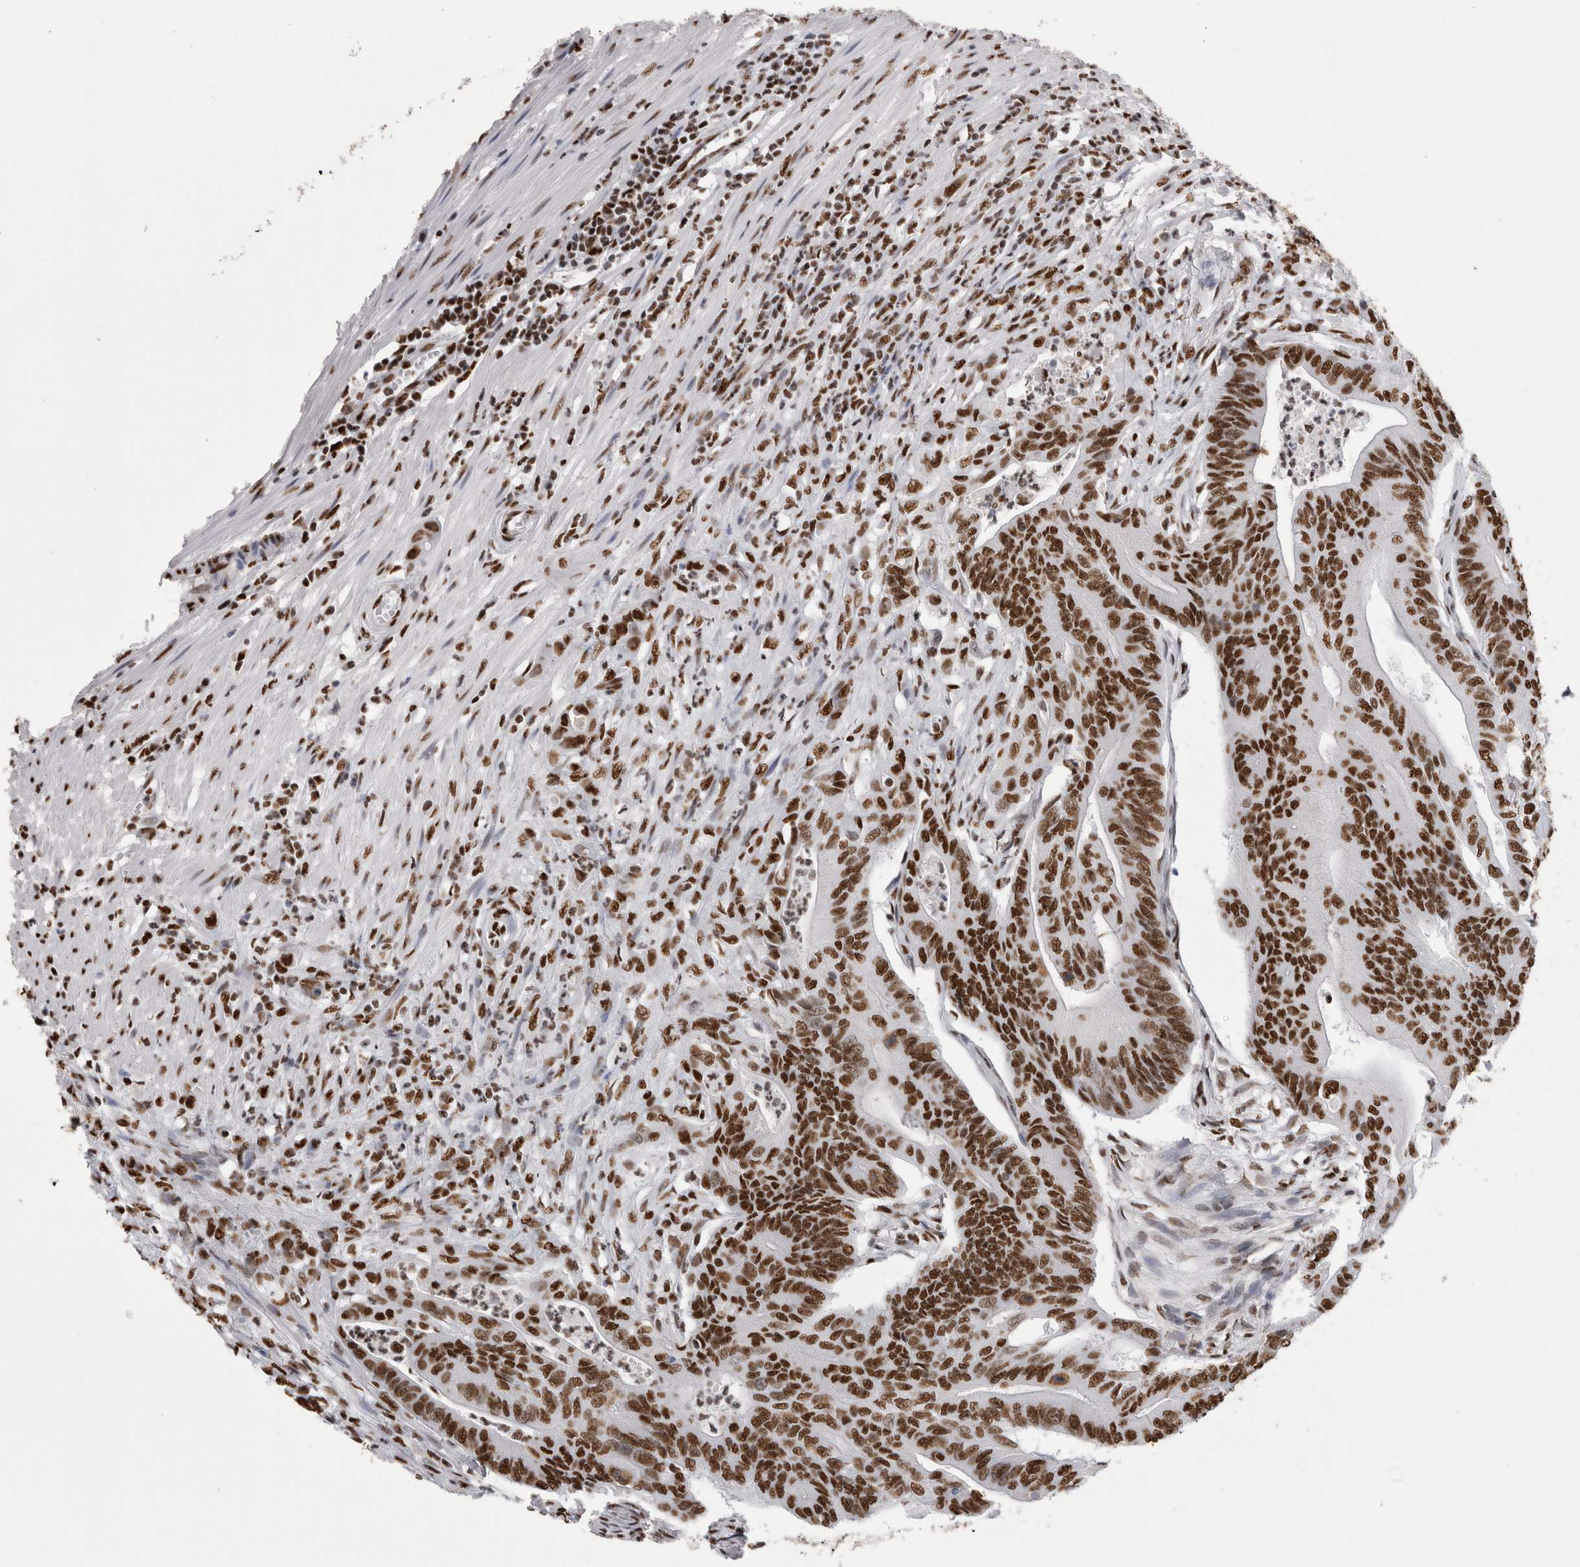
{"staining": {"intensity": "strong", "quantity": ">75%", "location": "nuclear"}, "tissue": "colorectal cancer", "cell_type": "Tumor cells", "image_type": "cancer", "snomed": [{"axis": "morphology", "description": "Adenoma, NOS"}, {"axis": "morphology", "description": "Adenocarcinoma, NOS"}, {"axis": "topography", "description": "Colon"}], "caption": "Colorectal cancer stained with DAB IHC exhibits high levels of strong nuclear staining in about >75% of tumor cells. The protein is shown in brown color, while the nuclei are stained blue.", "gene": "ALPK3", "patient": {"sex": "male", "age": 79}}